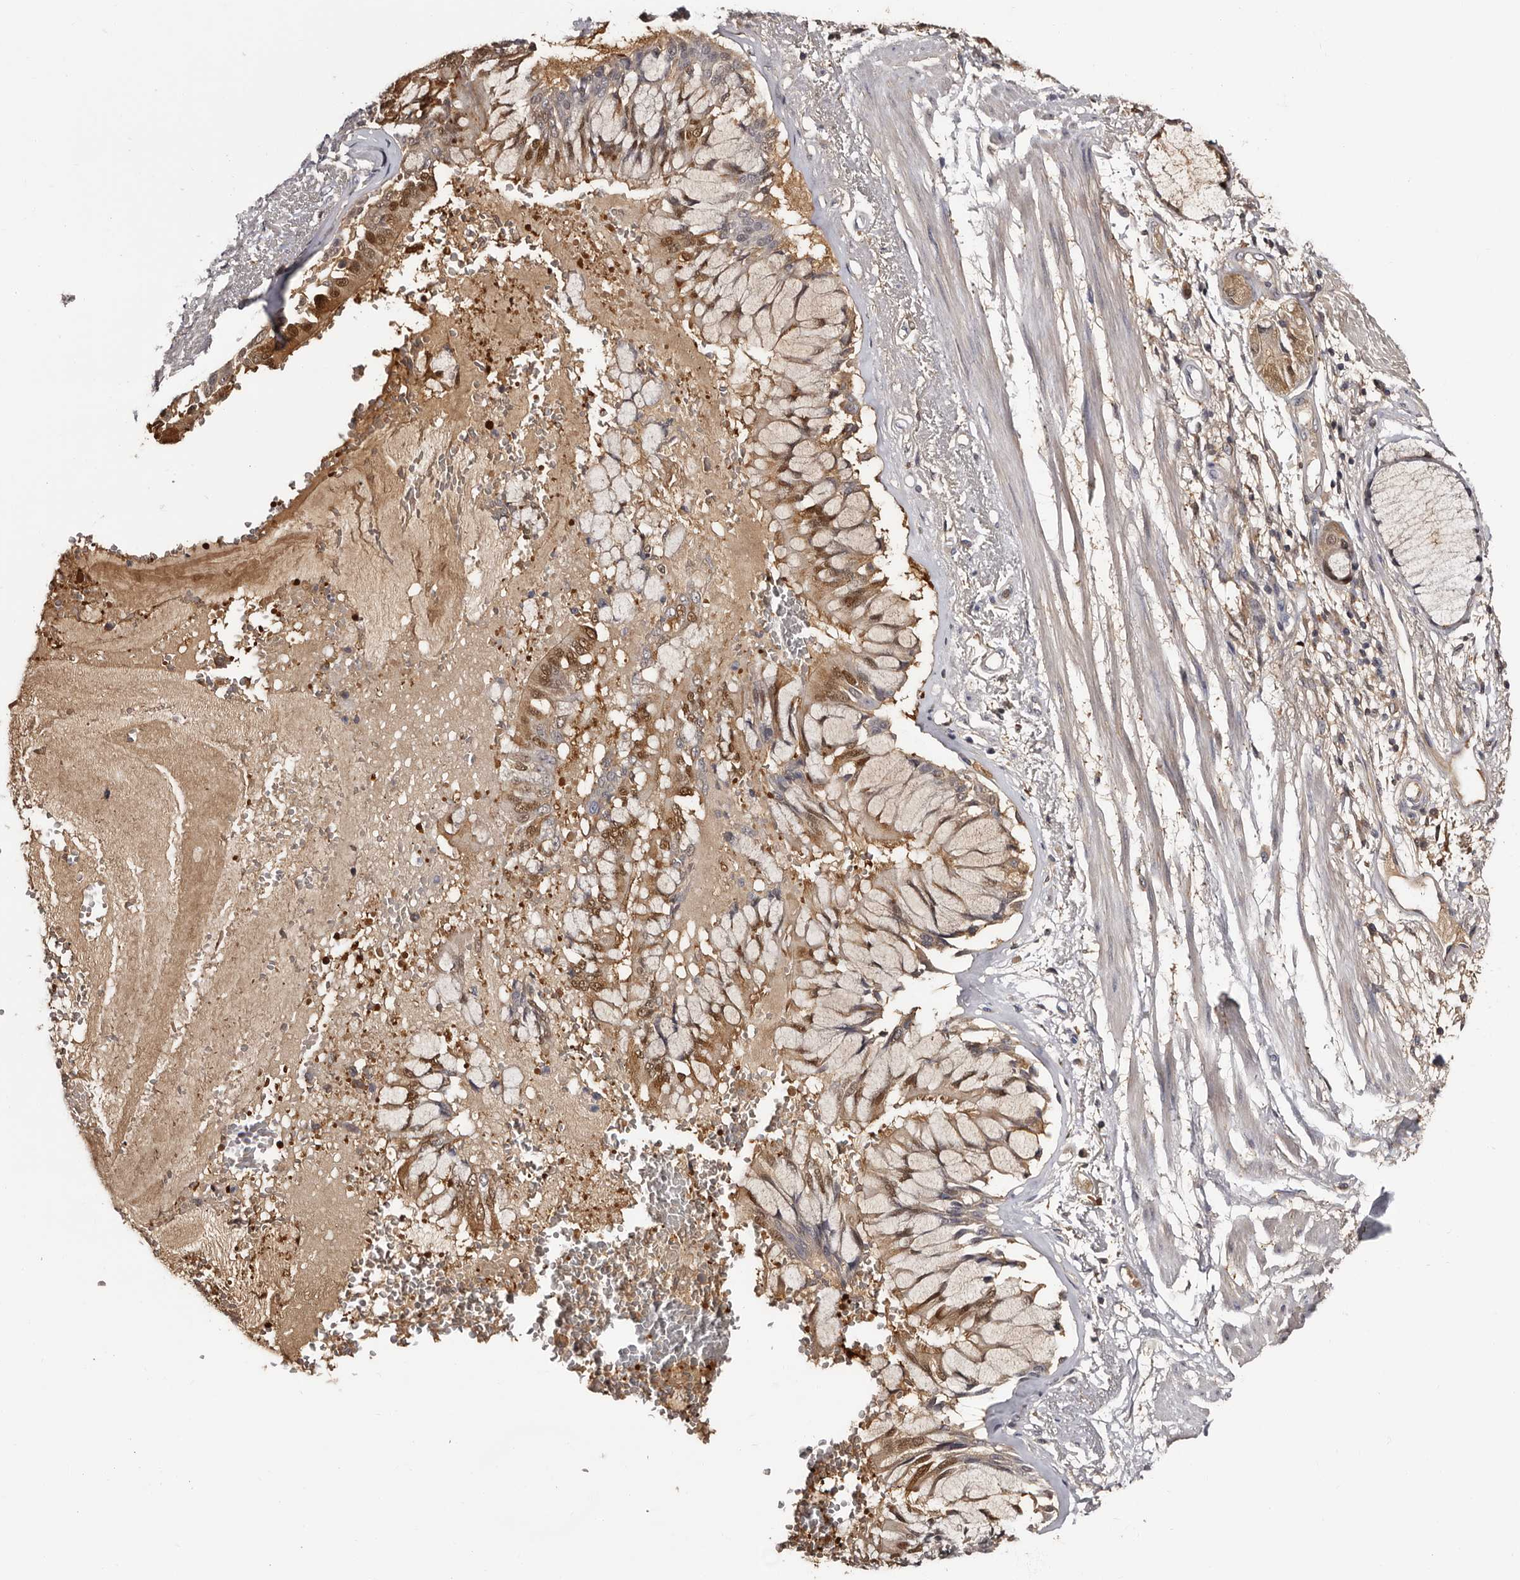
{"staining": {"intensity": "weak", "quantity": ">75%", "location": "cytoplasmic/membranous"}, "tissue": "adipose tissue", "cell_type": "Adipocytes", "image_type": "normal", "snomed": [{"axis": "morphology", "description": "Normal tissue, NOS"}, {"axis": "topography", "description": "Bronchus"}], "caption": "A brown stain highlights weak cytoplasmic/membranous expression of a protein in adipocytes of normal human adipose tissue.", "gene": "DNPH1", "patient": {"sex": "male", "age": 66}}